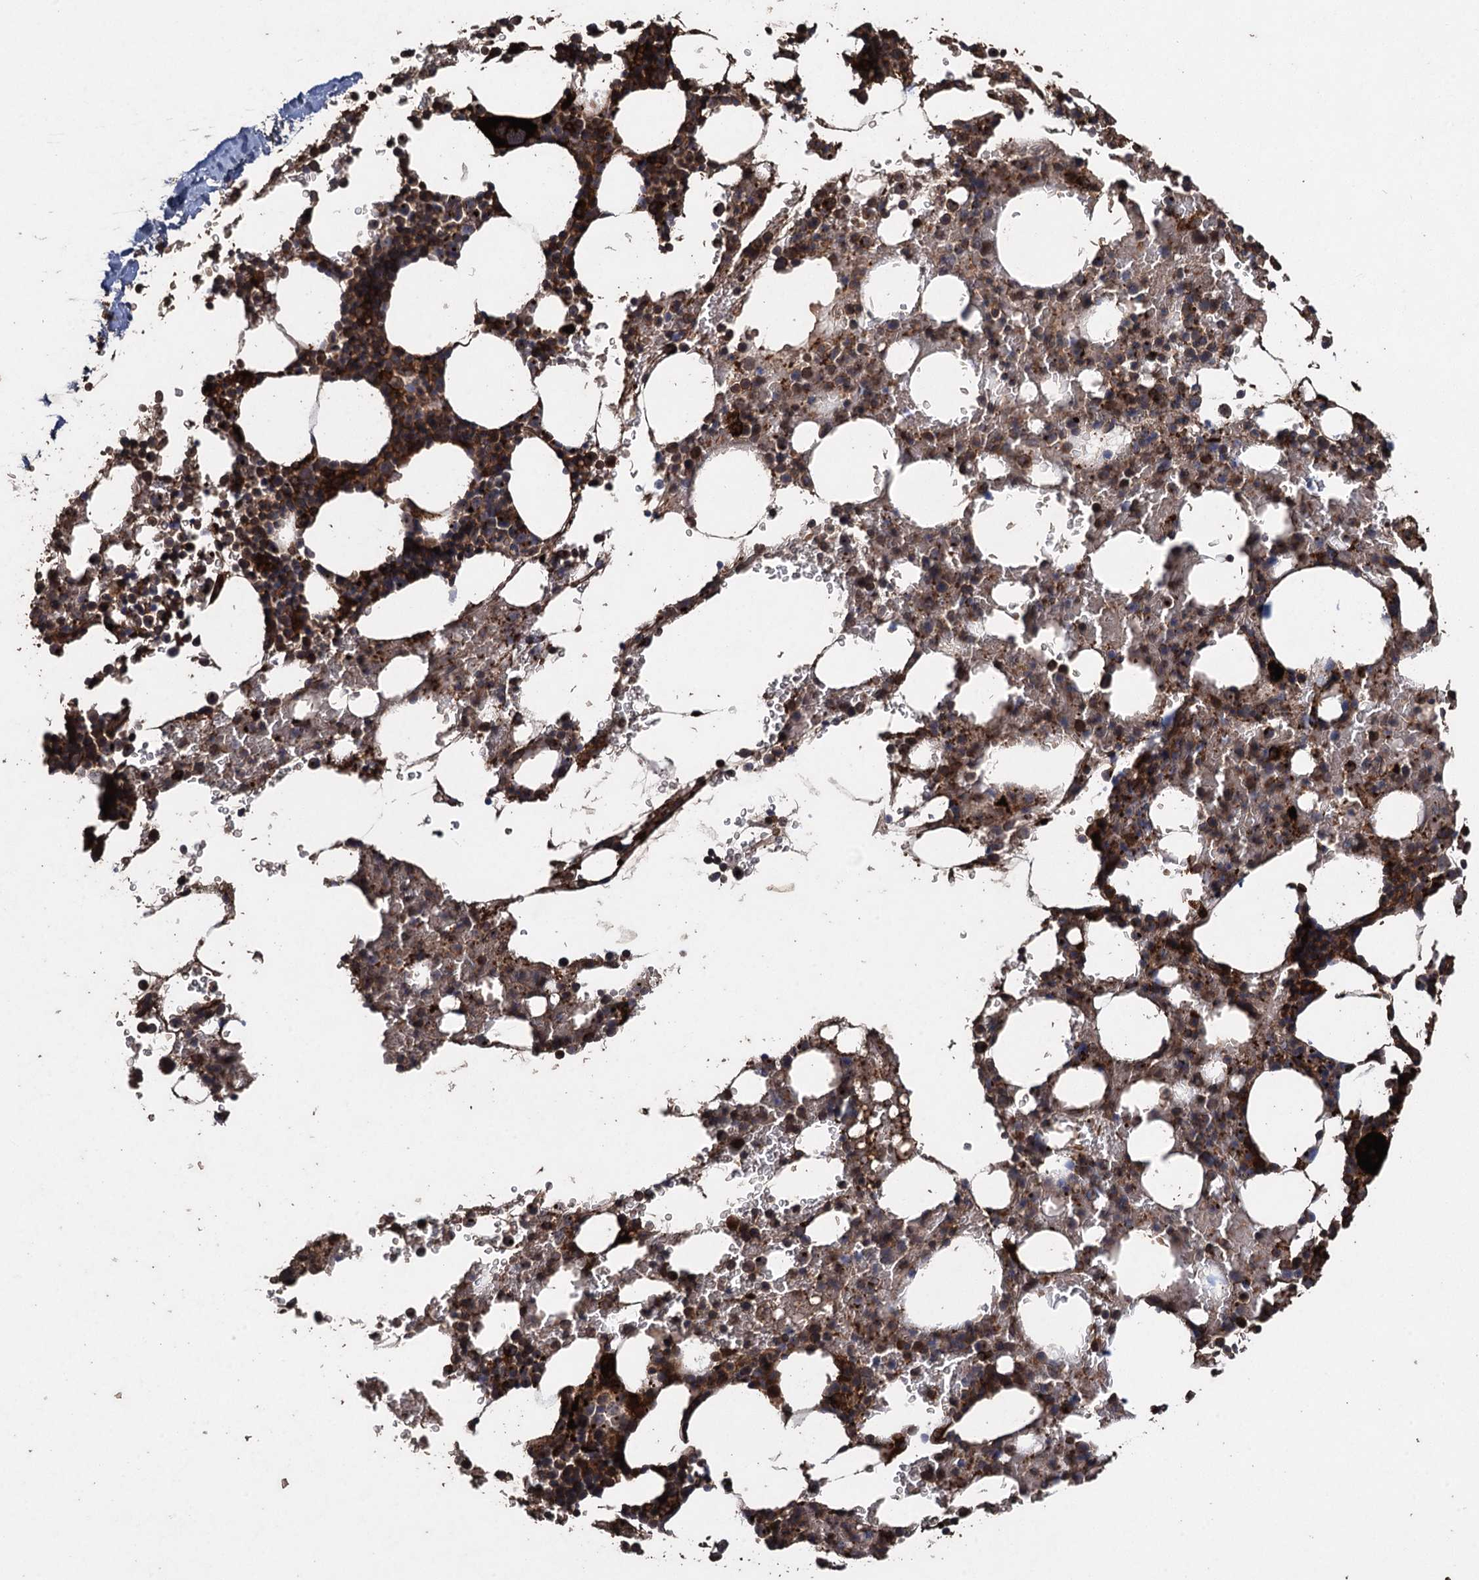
{"staining": {"intensity": "strong", "quantity": "25%-75%", "location": "cytoplasmic/membranous"}, "tissue": "bone marrow", "cell_type": "Hematopoietic cells", "image_type": "normal", "snomed": [{"axis": "morphology", "description": "Normal tissue, NOS"}, {"axis": "morphology", "description": "Inflammation, NOS"}, {"axis": "topography", "description": "Bone marrow"}], "caption": "A histopathology image showing strong cytoplasmic/membranous staining in approximately 25%-75% of hematopoietic cells in unremarkable bone marrow, as visualized by brown immunohistochemical staining.", "gene": "TXNDC11", "patient": {"sex": "male", "age": 41}}